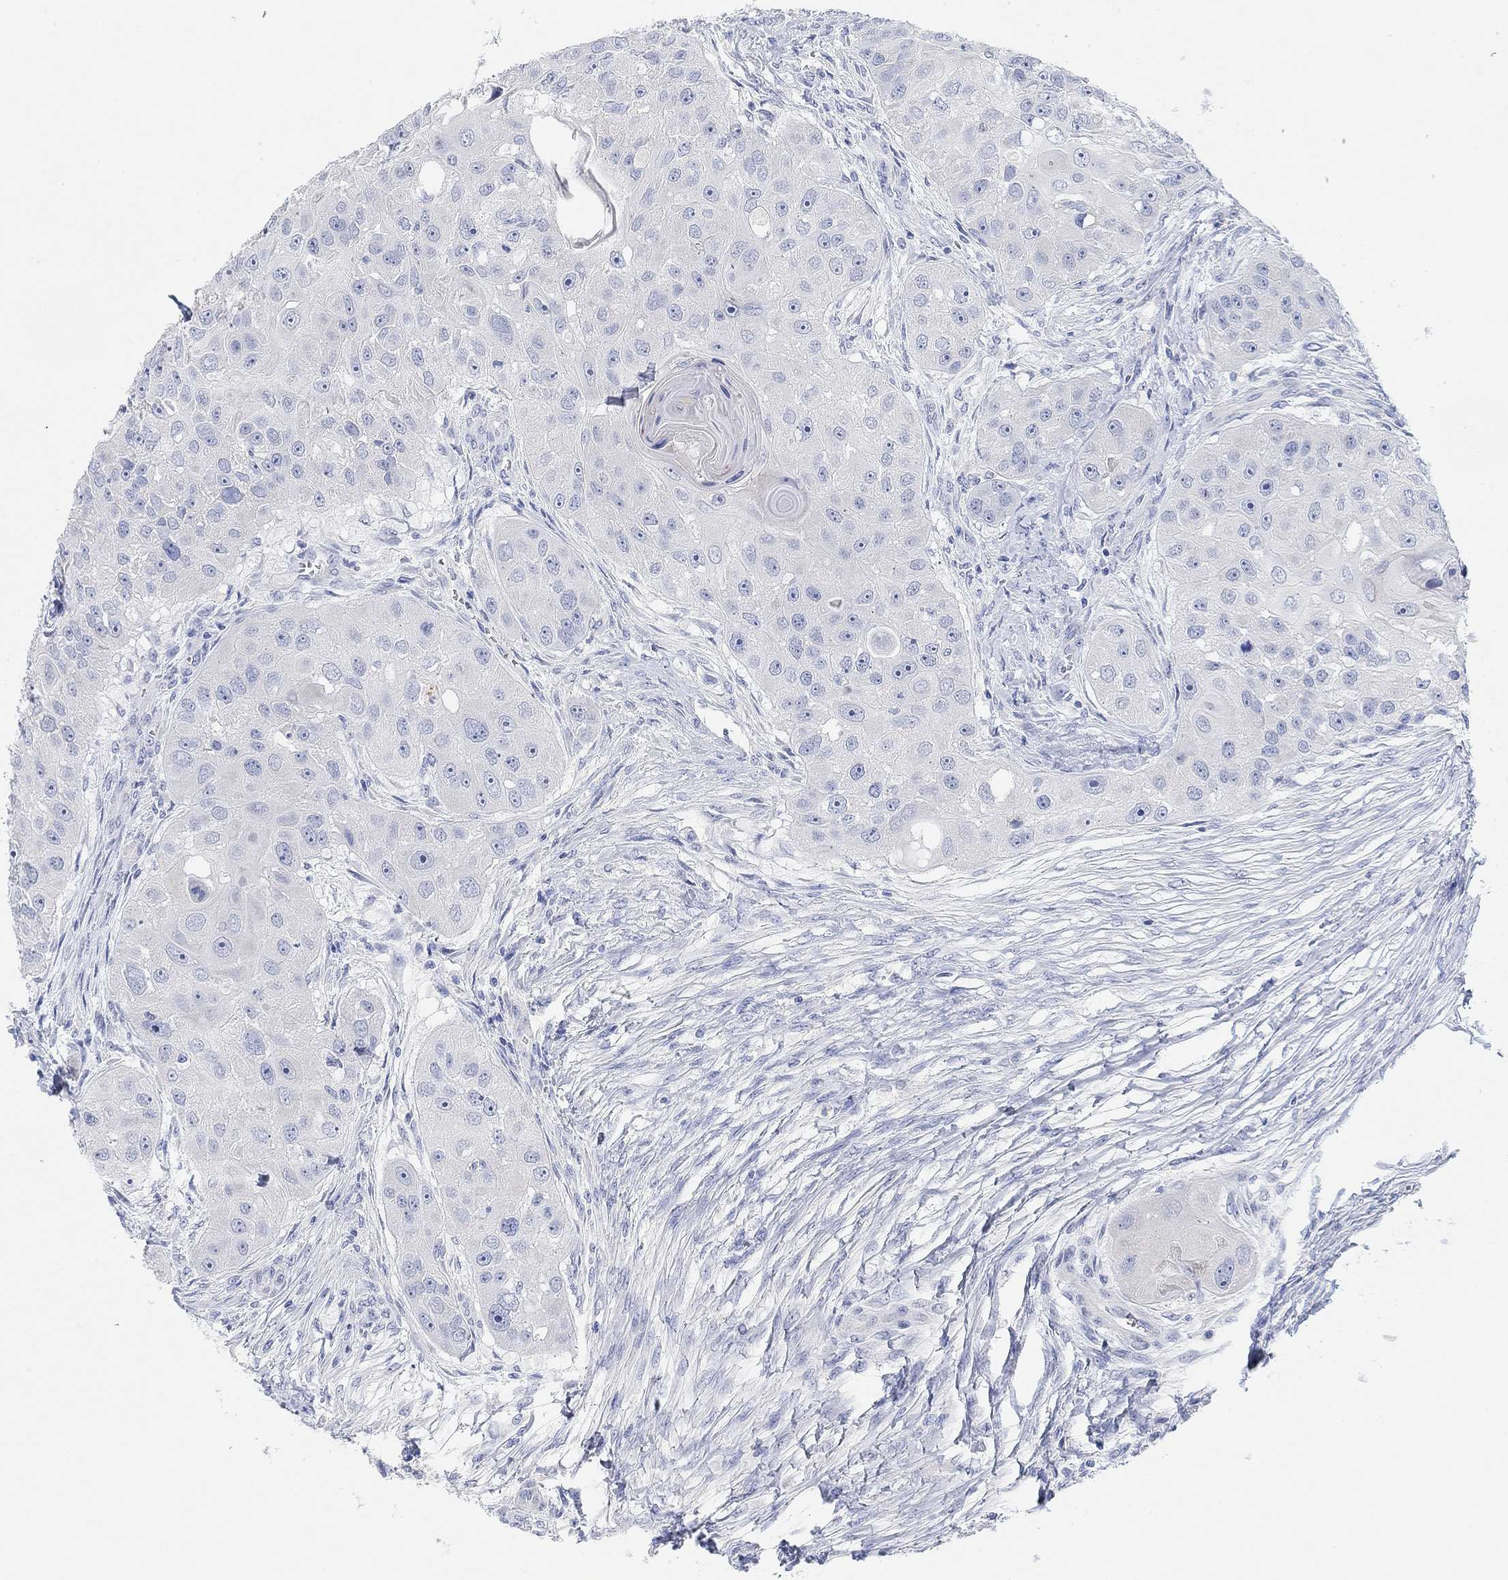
{"staining": {"intensity": "negative", "quantity": "none", "location": "none"}, "tissue": "head and neck cancer", "cell_type": "Tumor cells", "image_type": "cancer", "snomed": [{"axis": "morphology", "description": "Normal tissue, NOS"}, {"axis": "morphology", "description": "Squamous cell carcinoma, NOS"}, {"axis": "topography", "description": "Skeletal muscle"}, {"axis": "topography", "description": "Head-Neck"}], "caption": "This is an IHC photomicrograph of human head and neck cancer. There is no expression in tumor cells.", "gene": "VAT1L", "patient": {"sex": "male", "age": 51}}